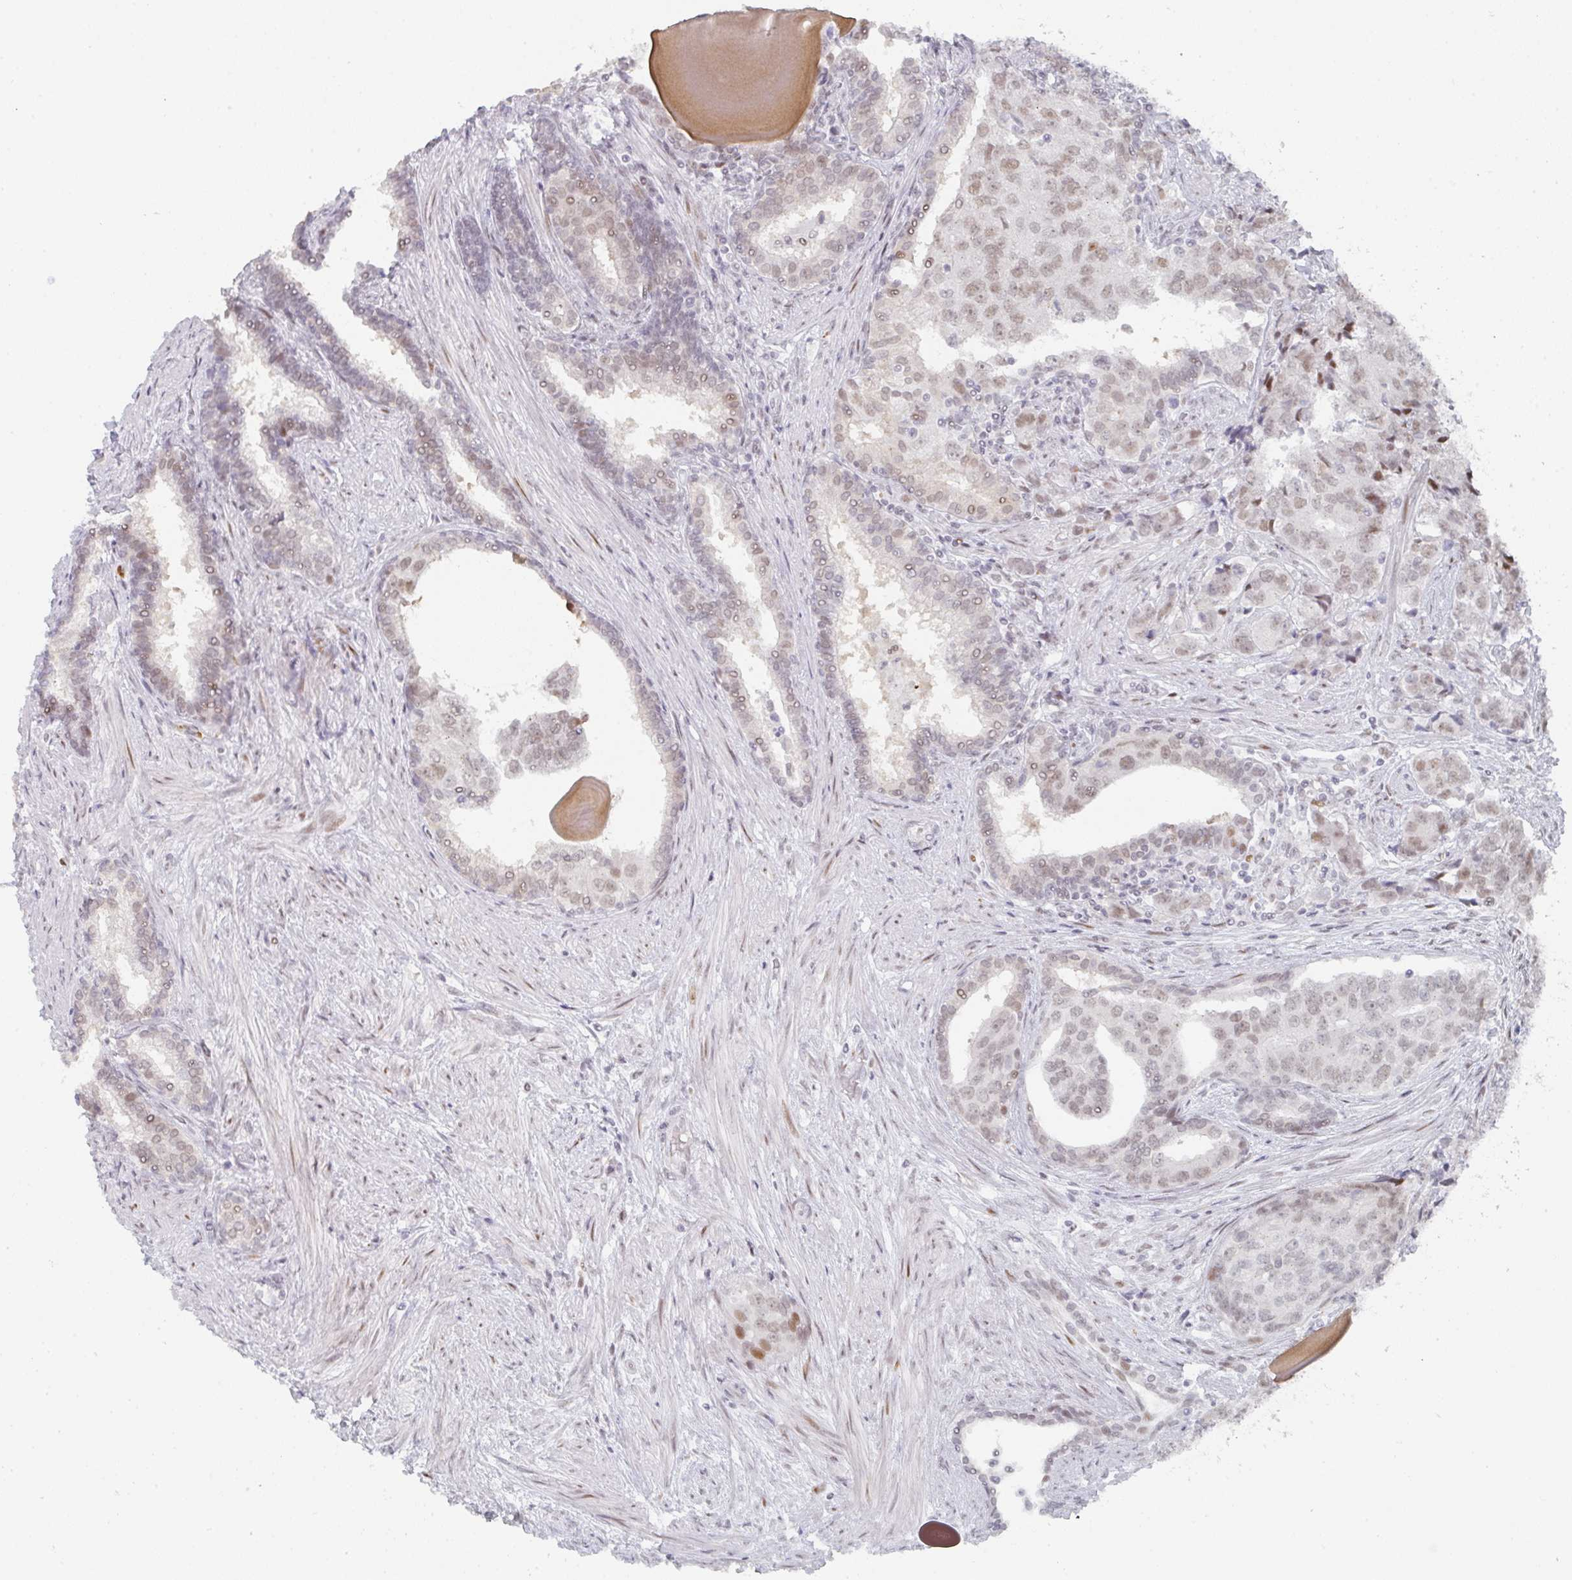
{"staining": {"intensity": "weak", "quantity": ">75%", "location": "nuclear"}, "tissue": "prostate cancer", "cell_type": "Tumor cells", "image_type": "cancer", "snomed": [{"axis": "morphology", "description": "Adenocarcinoma, High grade"}, {"axis": "topography", "description": "Prostate"}], "caption": "Immunohistochemistry (IHC) staining of prostate high-grade adenocarcinoma, which shows low levels of weak nuclear positivity in about >75% of tumor cells indicating weak nuclear protein staining. The staining was performed using DAB (3,3'-diaminobenzidine) (brown) for protein detection and nuclei were counterstained in hematoxylin (blue).", "gene": "LIN54", "patient": {"sex": "male", "age": 68}}